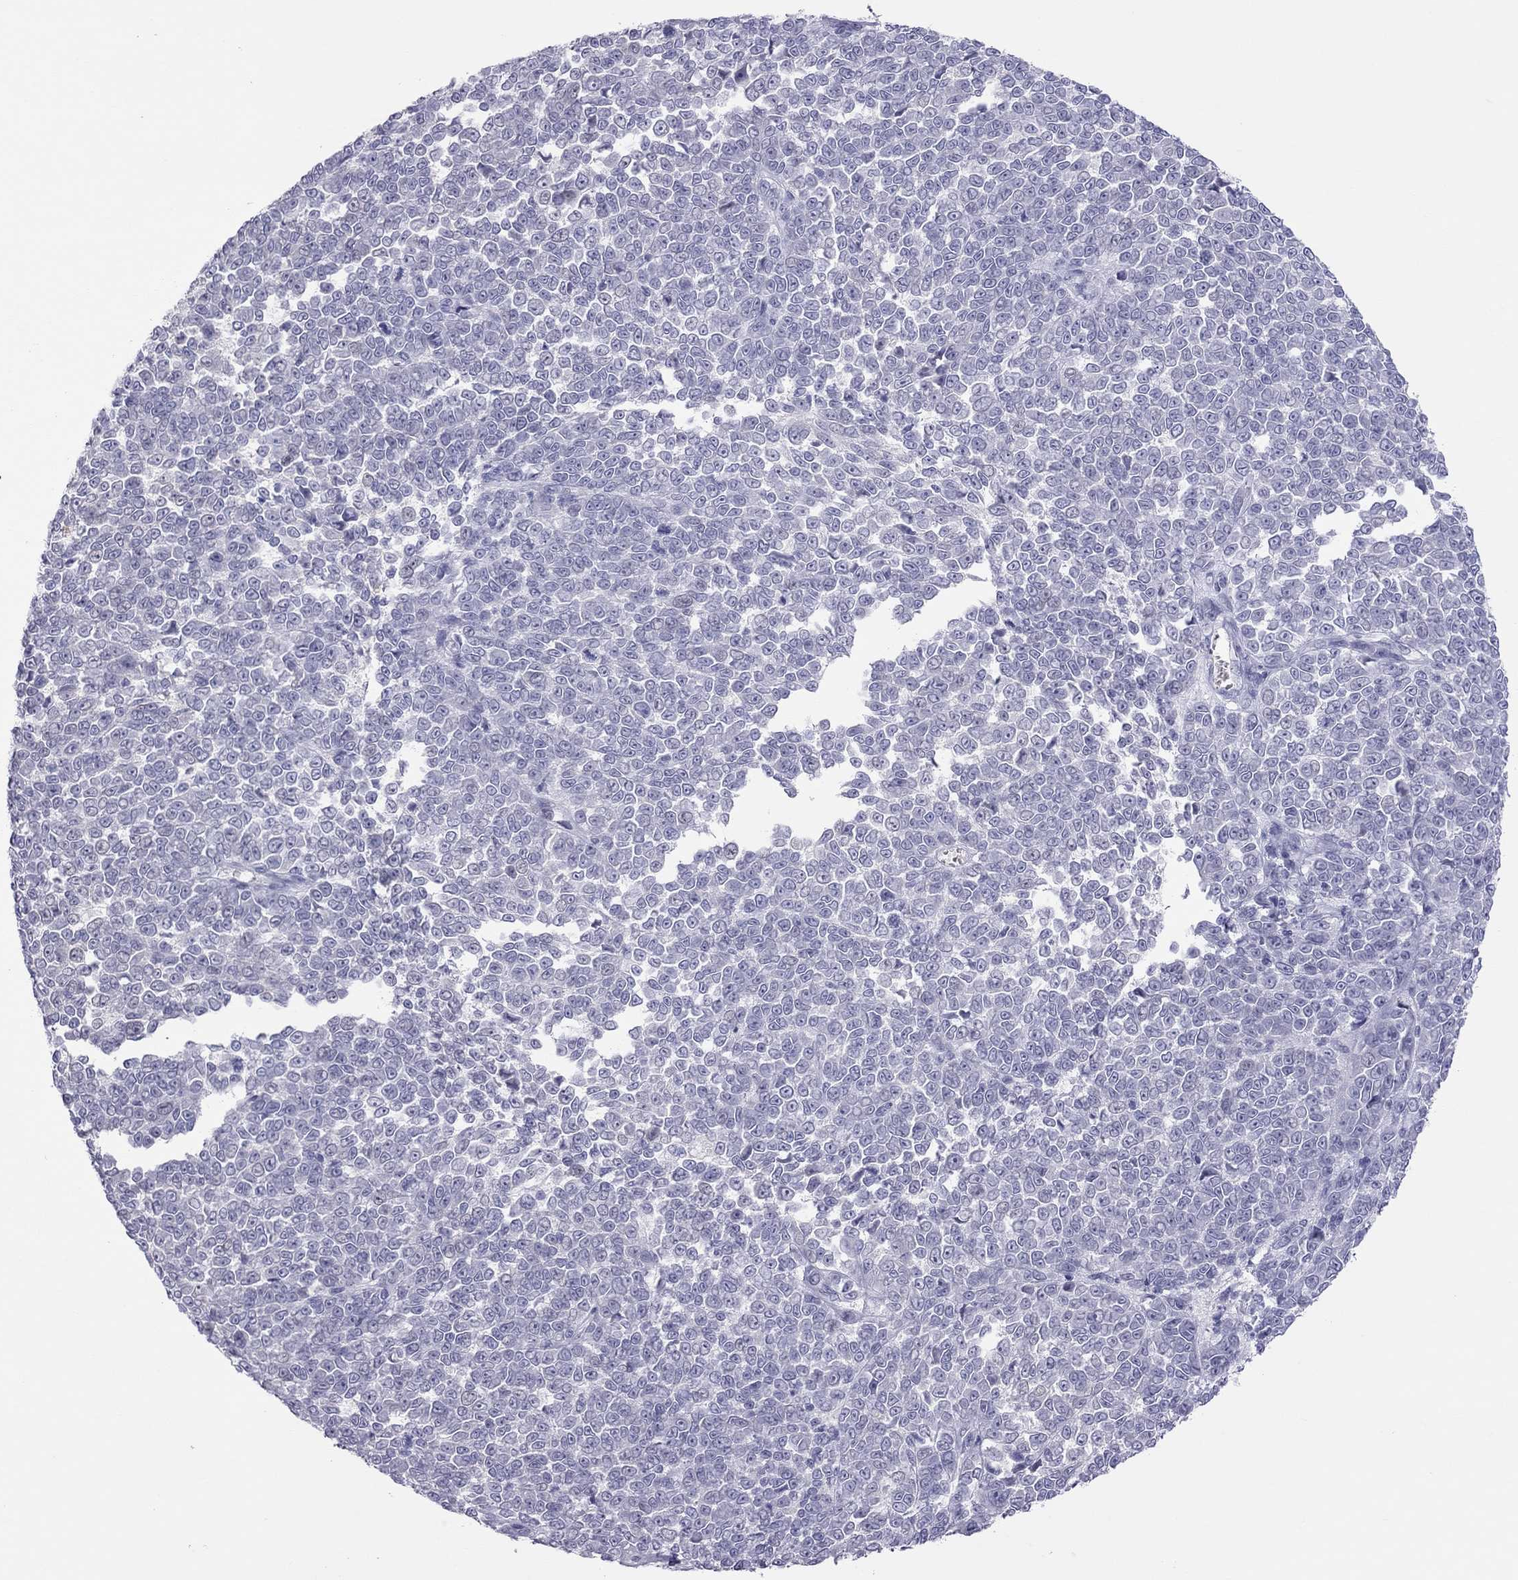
{"staining": {"intensity": "negative", "quantity": "none", "location": "none"}, "tissue": "melanoma", "cell_type": "Tumor cells", "image_type": "cancer", "snomed": [{"axis": "morphology", "description": "Malignant melanoma, NOS"}, {"axis": "topography", "description": "Skin"}], "caption": "Tumor cells show no significant protein staining in melanoma.", "gene": "TEX14", "patient": {"sex": "female", "age": 95}}